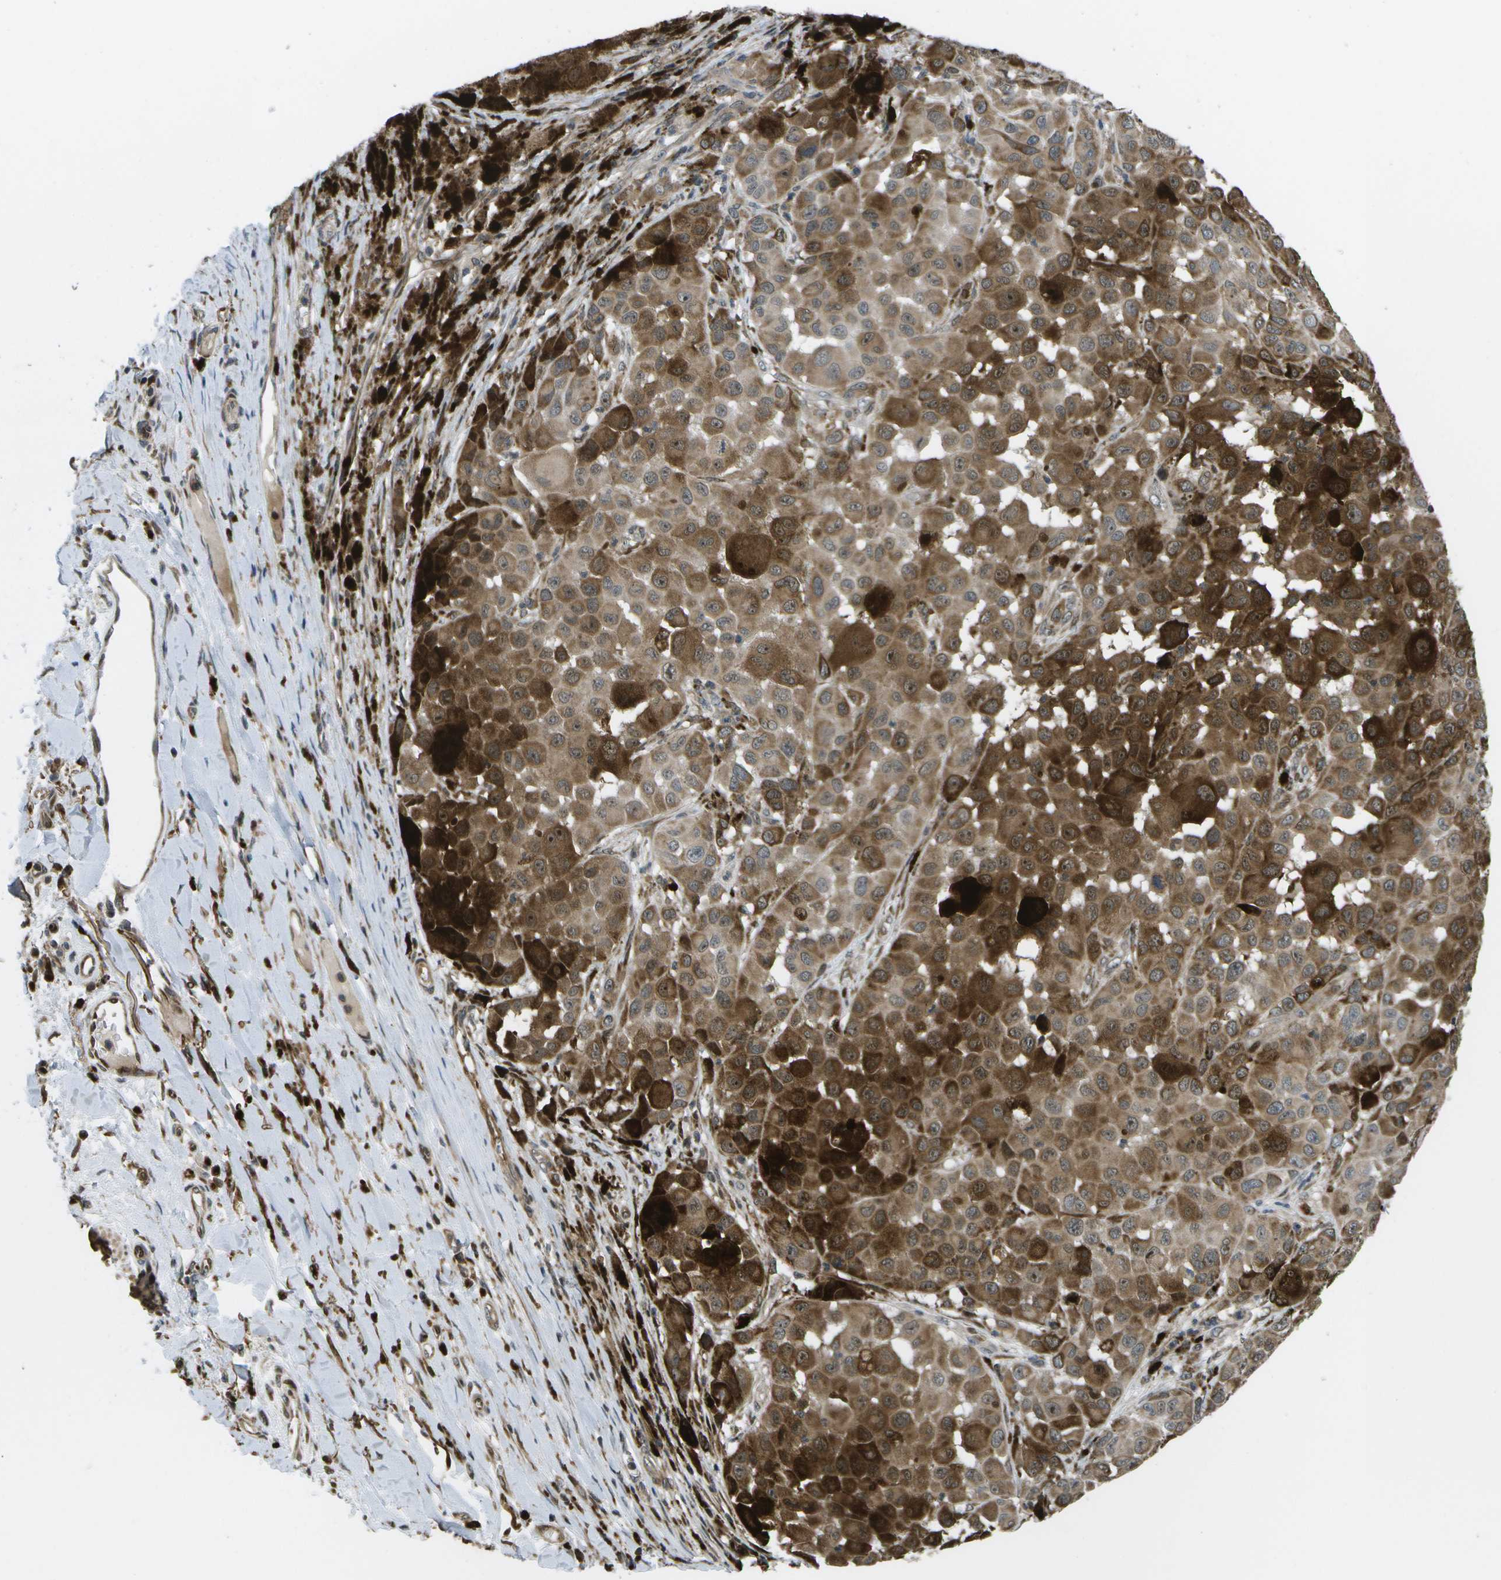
{"staining": {"intensity": "strong", "quantity": "25%-75%", "location": "cytoplasmic/membranous"}, "tissue": "melanoma", "cell_type": "Tumor cells", "image_type": "cancer", "snomed": [{"axis": "morphology", "description": "Malignant melanoma, NOS"}, {"axis": "topography", "description": "Skin"}], "caption": "This micrograph reveals IHC staining of human malignant melanoma, with high strong cytoplasmic/membranous positivity in about 25%-75% of tumor cells.", "gene": "AXIN2", "patient": {"sex": "male", "age": 96}}